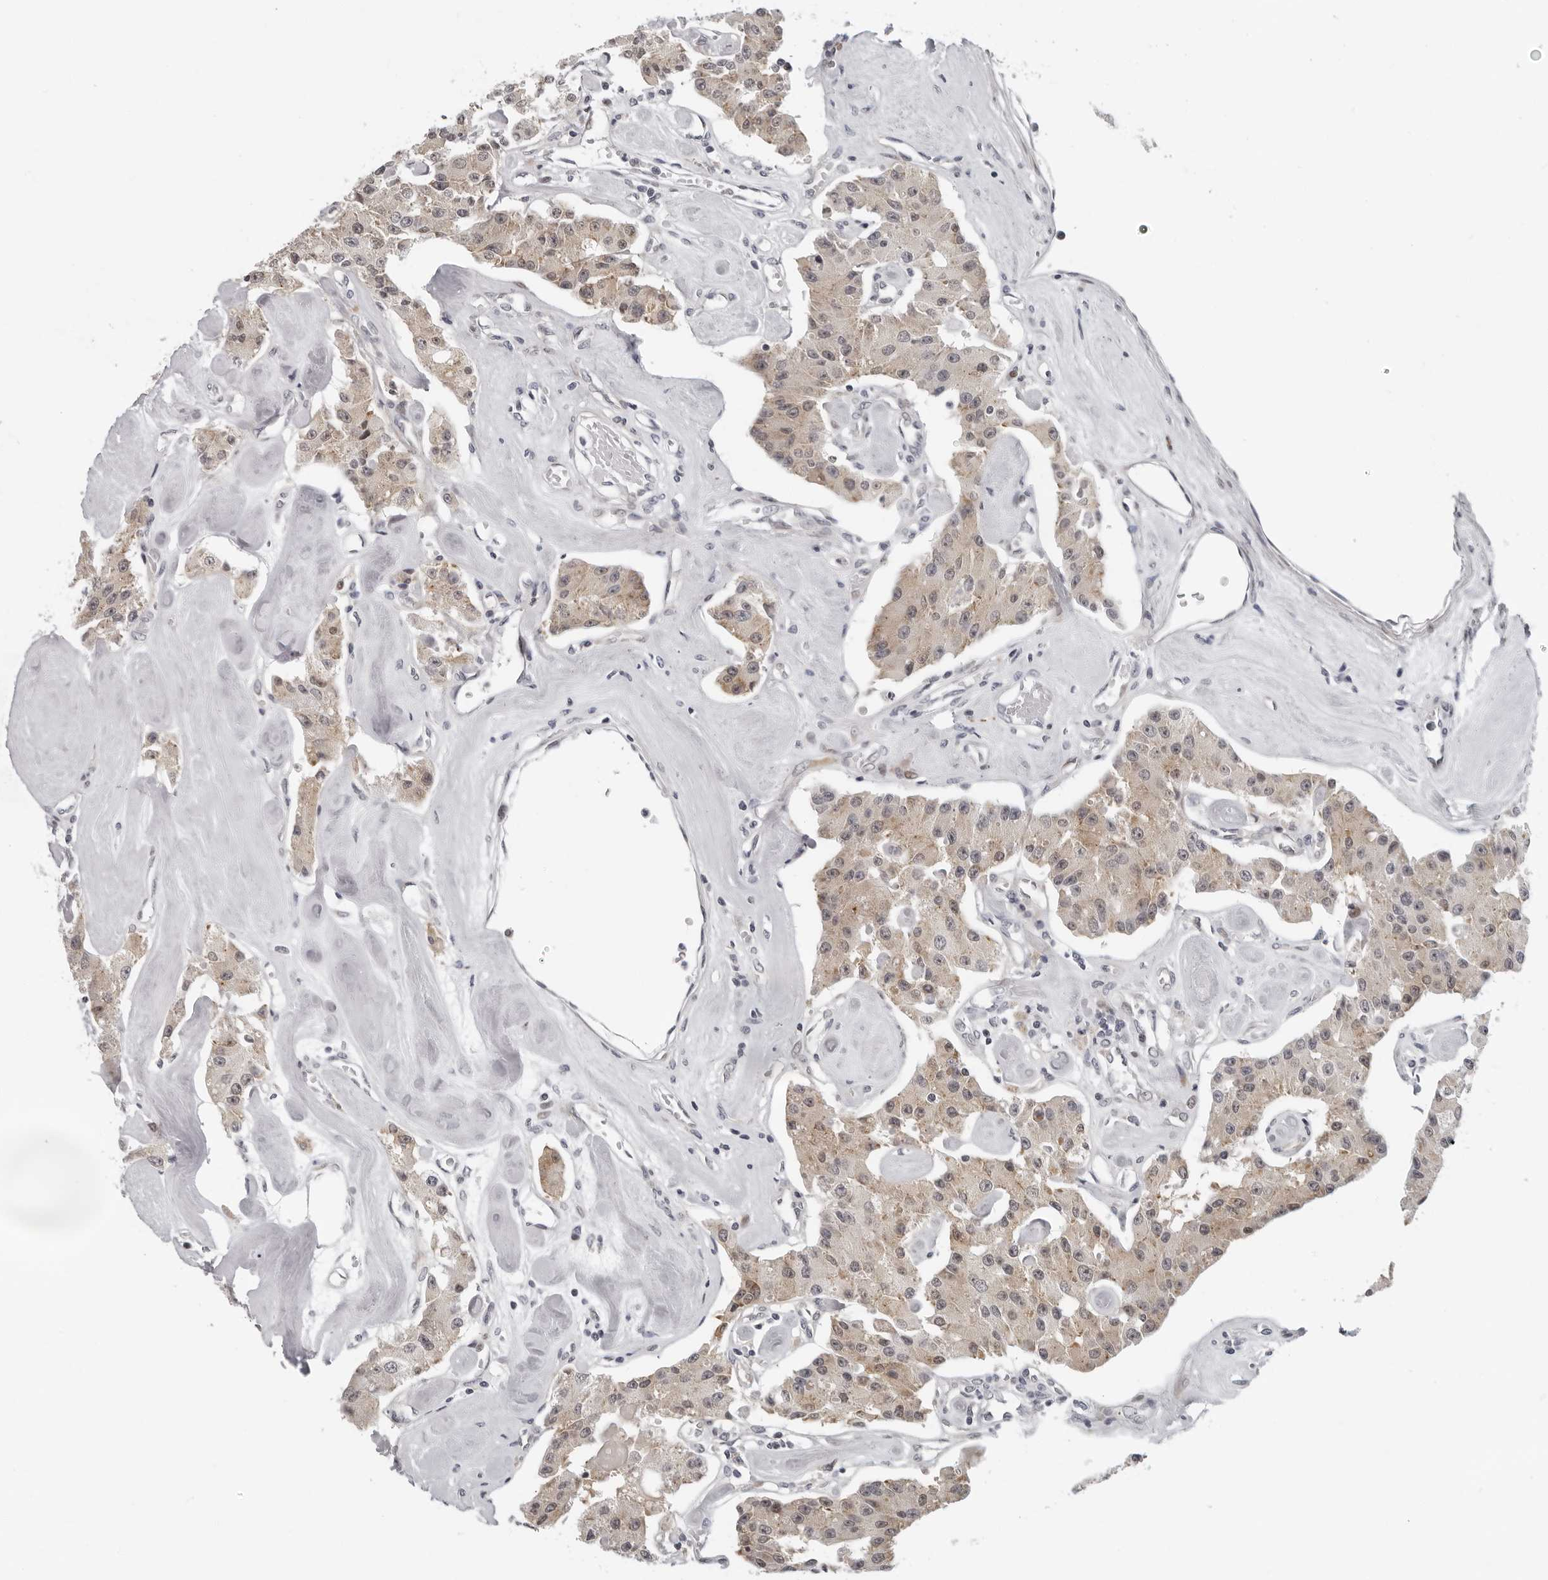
{"staining": {"intensity": "weak", "quantity": ">75%", "location": "cytoplasmic/membranous,nuclear"}, "tissue": "carcinoid", "cell_type": "Tumor cells", "image_type": "cancer", "snomed": [{"axis": "morphology", "description": "Carcinoid, malignant, NOS"}, {"axis": "topography", "description": "Pancreas"}], "caption": "Carcinoid tissue shows weak cytoplasmic/membranous and nuclear positivity in approximately >75% of tumor cells (Brightfield microscopy of DAB IHC at high magnification).", "gene": "PIP4K2C", "patient": {"sex": "male", "age": 41}}